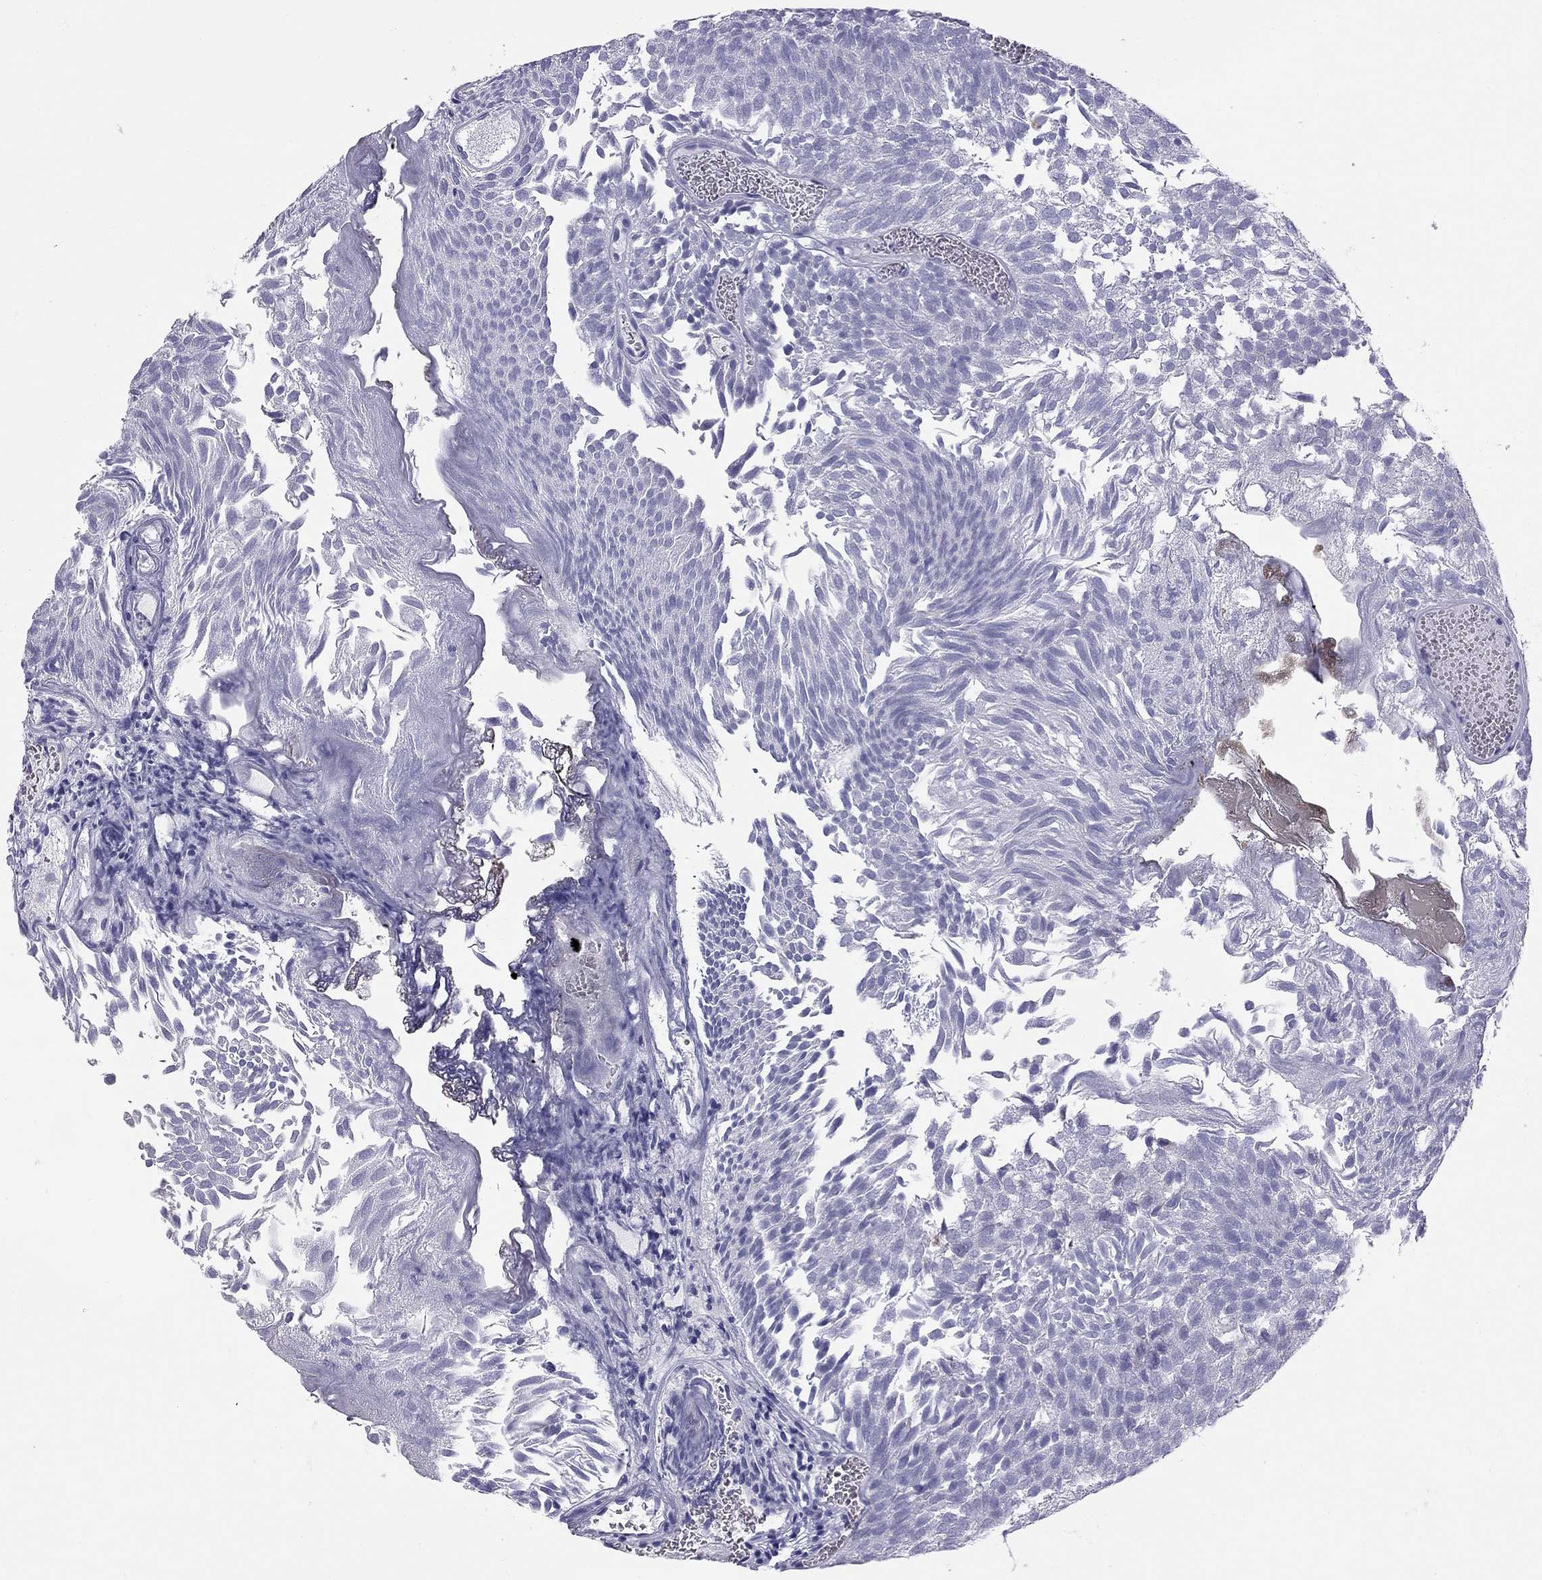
{"staining": {"intensity": "negative", "quantity": "none", "location": "none"}, "tissue": "urothelial cancer", "cell_type": "Tumor cells", "image_type": "cancer", "snomed": [{"axis": "morphology", "description": "Urothelial carcinoma, Low grade"}, {"axis": "topography", "description": "Urinary bladder"}], "caption": "High power microscopy histopathology image of an IHC histopathology image of low-grade urothelial carcinoma, revealing no significant expression in tumor cells.", "gene": "TRPM3", "patient": {"sex": "male", "age": 52}}